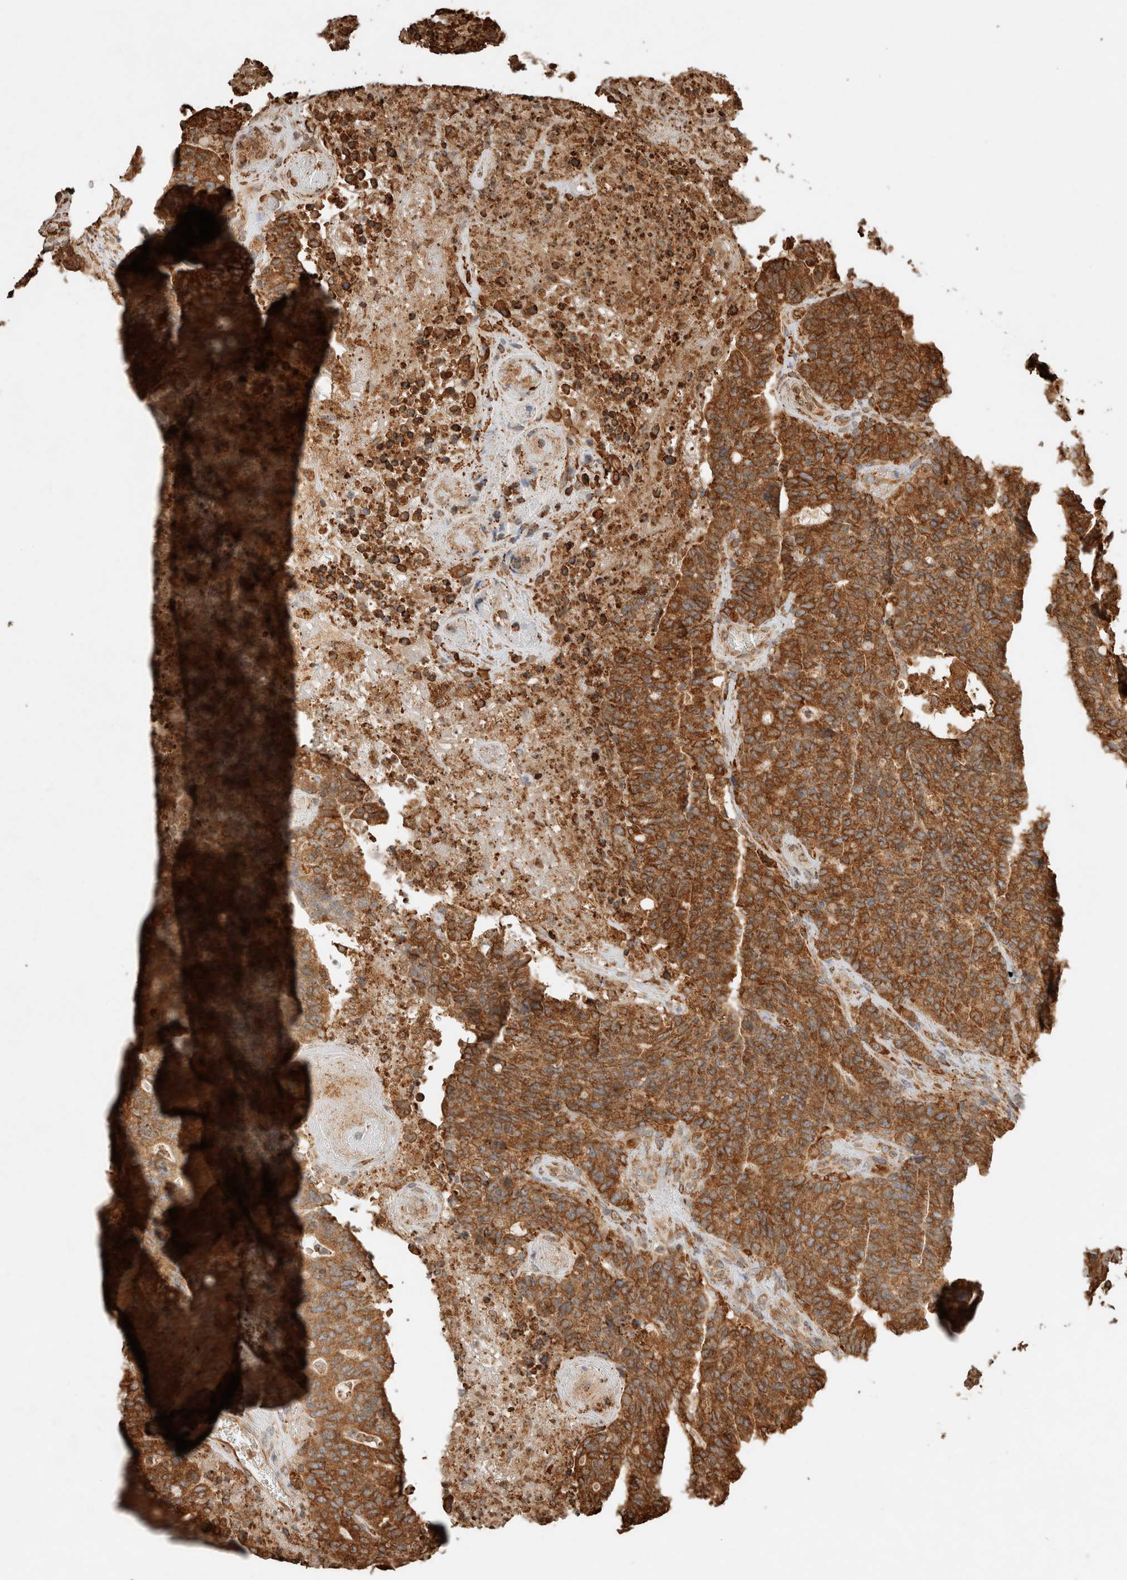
{"staining": {"intensity": "moderate", "quantity": ">75%", "location": "cytoplasmic/membranous"}, "tissue": "colorectal cancer", "cell_type": "Tumor cells", "image_type": "cancer", "snomed": [{"axis": "morphology", "description": "Normal tissue, NOS"}, {"axis": "morphology", "description": "Adenocarcinoma, NOS"}, {"axis": "topography", "description": "Colon"}], "caption": "IHC (DAB (3,3'-diaminobenzidine)) staining of human colorectal cancer (adenocarcinoma) demonstrates moderate cytoplasmic/membranous protein positivity in approximately >75% of tumor cells. The protein of interest is shown in brown color, while the nuclei are stained blue.", "gene": "ERAP1", "patient": {"sex": "female", "age": 75}}